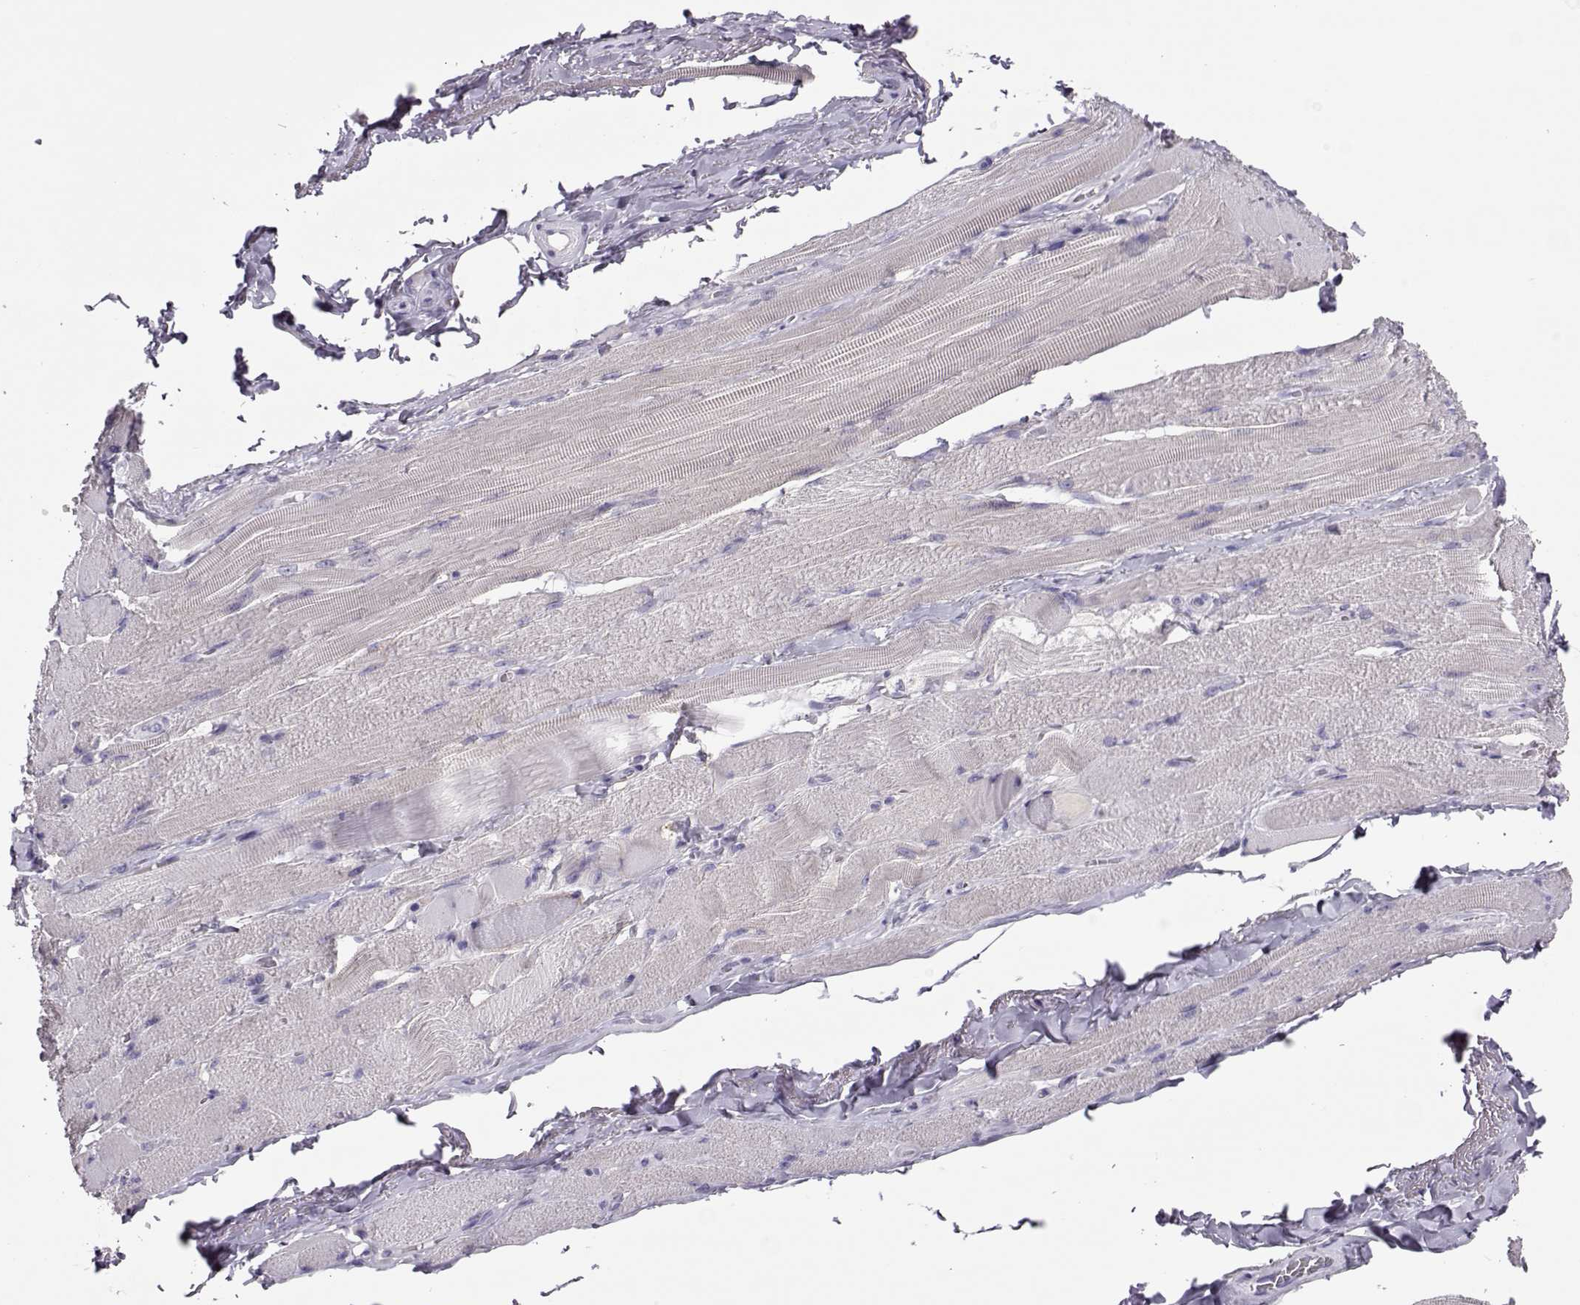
{"staining": {"intensity": "negative", "quantity": "none", "location": "none"}, "tissue": "skeletal muscle", "cell_type": "Myocytes", "image_type": "normal", "snomed": [{"axis": "morphology", "description": "Normal tissue, NOS"}, {"axis": "topography", "description": "Skeletal muscle"}, {"axis": "topography", "description": "Anal"}, {"axis": "topography", "description": "Peripheral nerve tissue"}], "caption": "Immunohistochemistry photomicrograph of unremarkable skeletal muscle: skeletal muscle stained with DAB (3,3'-diaminobenzidine) exhibits no significant protein positivity in myocytes. Brightfield microscopy of immunohistochemistry (IHC) stained with DAB (3,3'-diaminobenzidine) (brown) and hematoxylin (blue), captured at high magnification.", "gene": "LINGO1", "patient": {"sex": "male", "age": 53}}